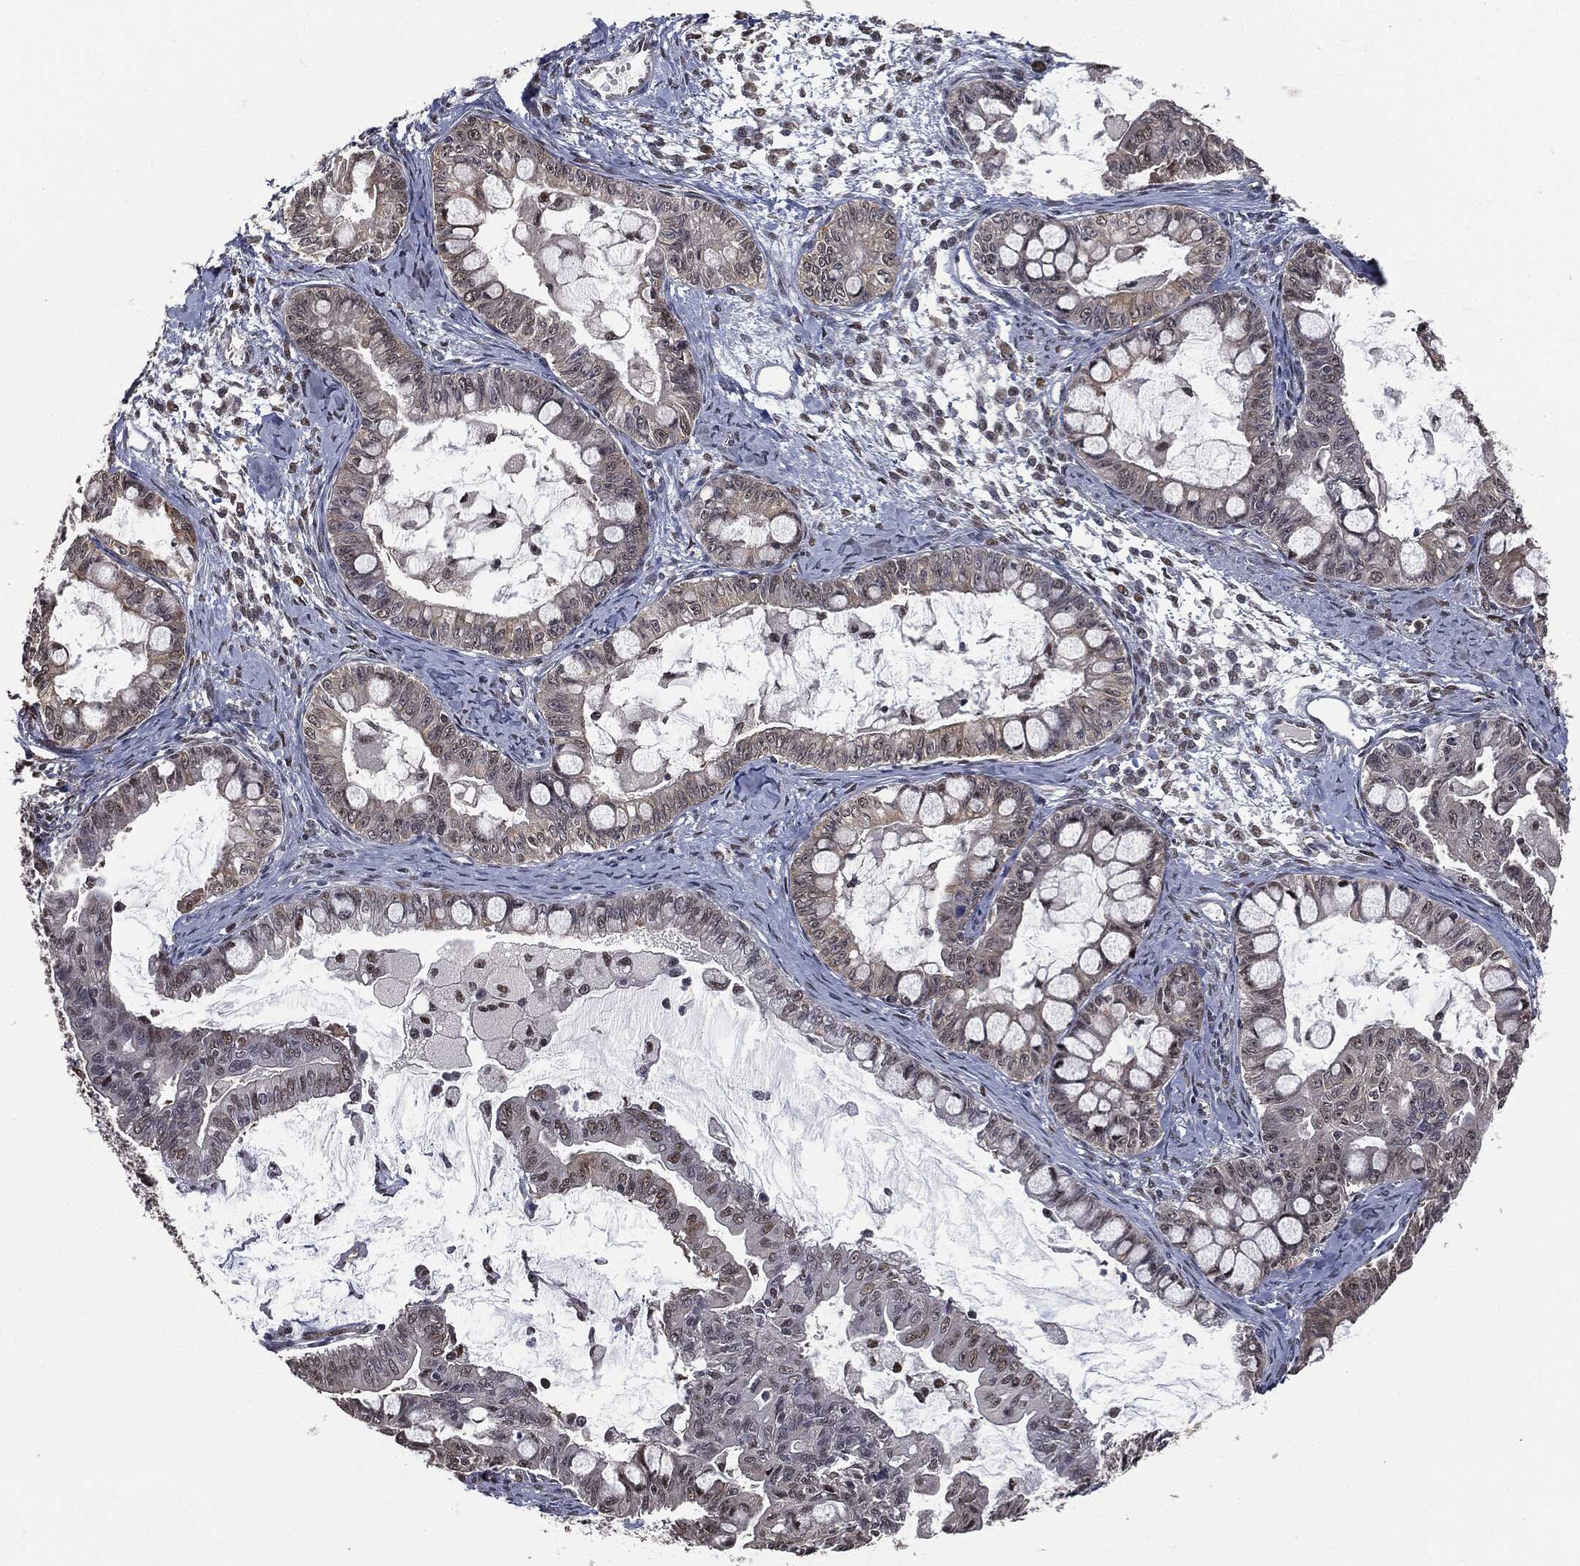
{"staining": {"intensity": "weak", "quantity": "<25%", "location": "cytoplasmic/membranous,nuclear"}, "tissue": "ovarian cancer", "cell_type": "Tumor cells", "image_type": "cancer", "snomed": [{"axis": "morphology", "description": "Cystadenocarcinoma, mucinous, NOS"}, {"axis": "topography", "description": "Ovary"}], "caption": "Tumor cells show no significant protein staining in mucinous cystadenocarcinoma (ovarian). (DAB IHC visualized using brightfield microscopy, high magnification).", "gene": "SHLD2", "patient": {"sex": "female", "age": 63}}